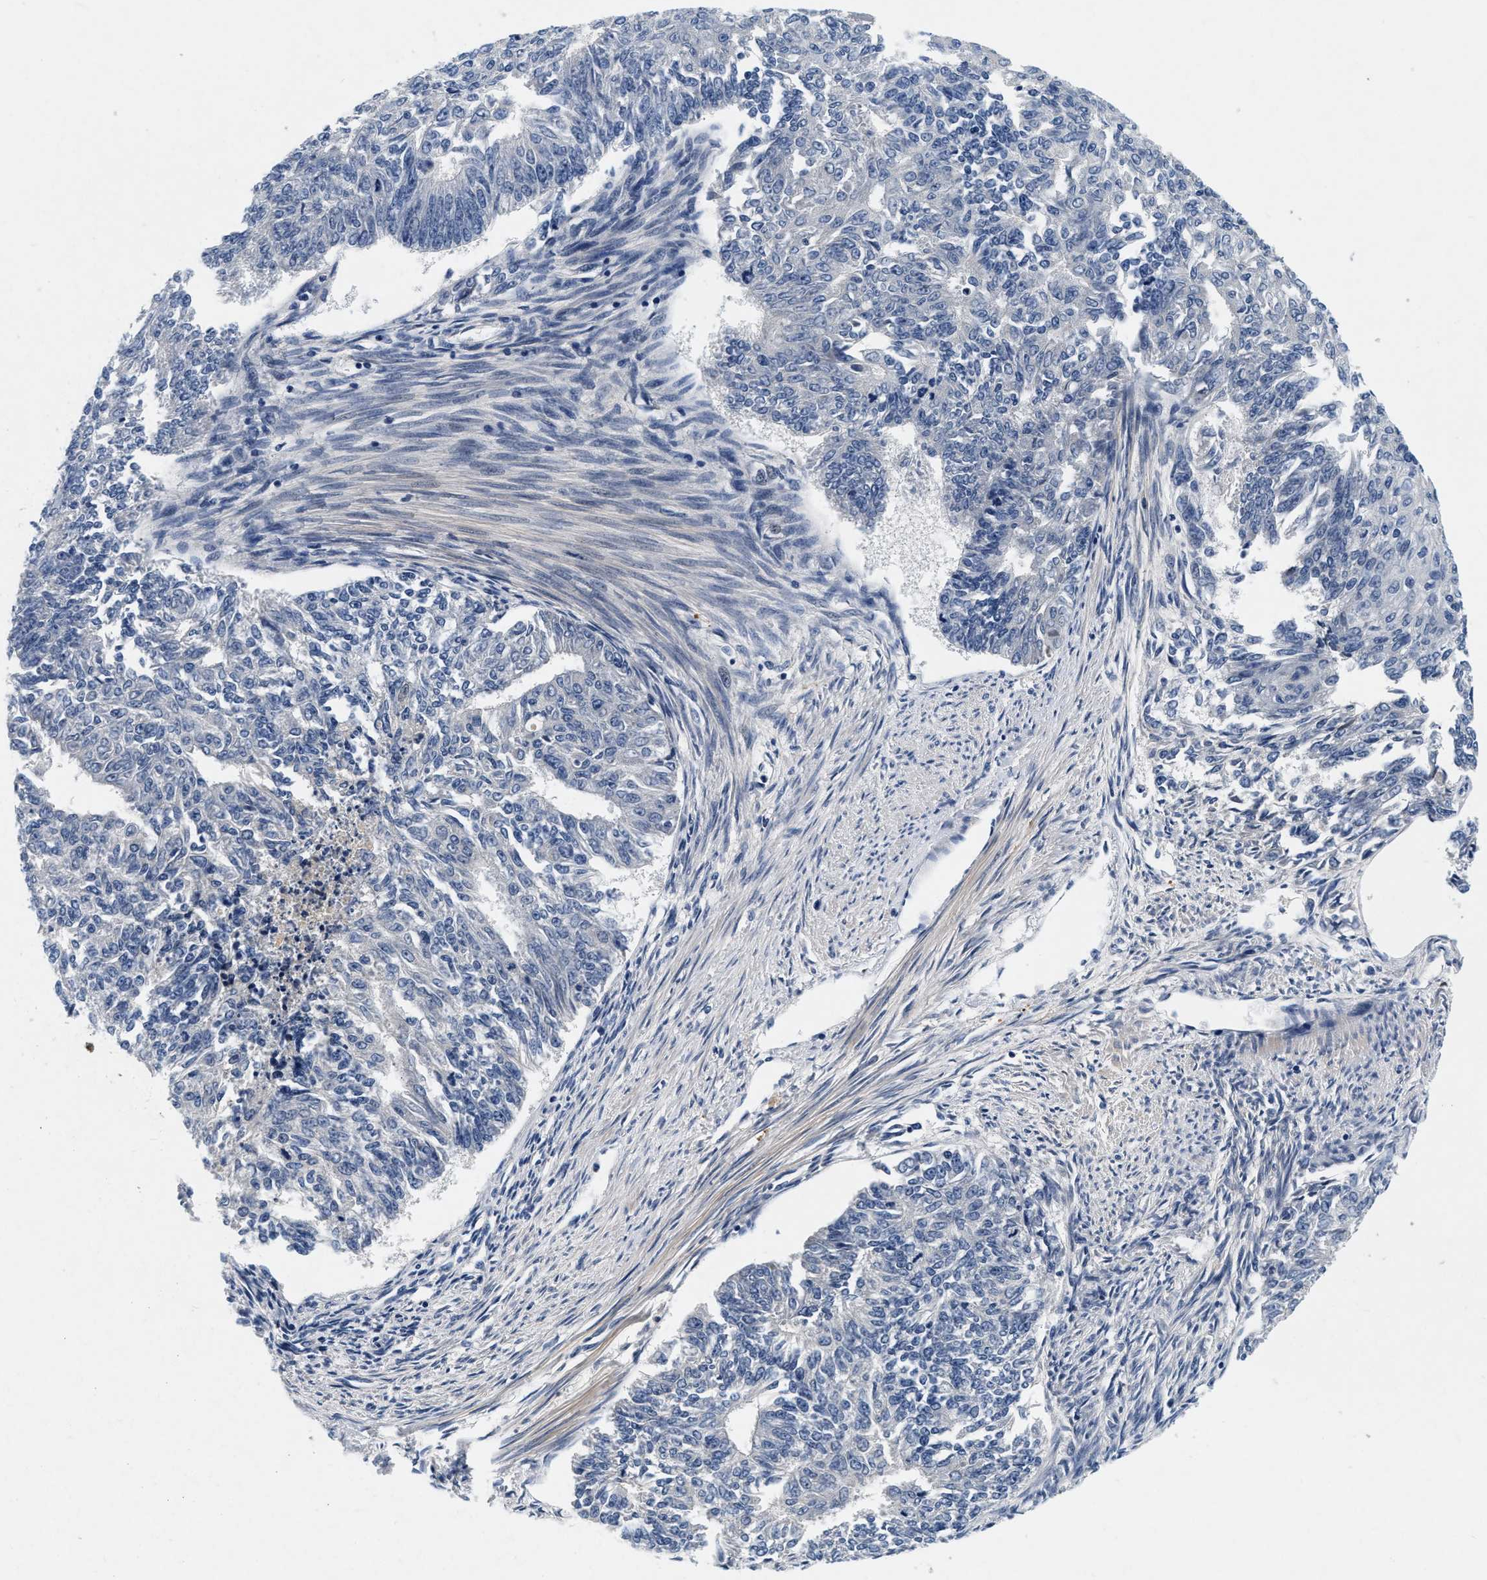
{"staining": {"intensity": "negative", "quantity": "none", "location": "none"}, "tissue": "endometrial cancer", "cell_type": "Tumor cells", "image_type": "cancer", "snomed": [{"axis": "morphology", "description": "Adenocarcinoma, NOS"}, {"axis": "topography", "description": "Endometrium"}], "caption": "Image shows no protein staining in tumor cells of adenocarcinoma (endometrial) tissue.", "gene": "PDP1", "patient": {"sex": "female", "age": 32}}